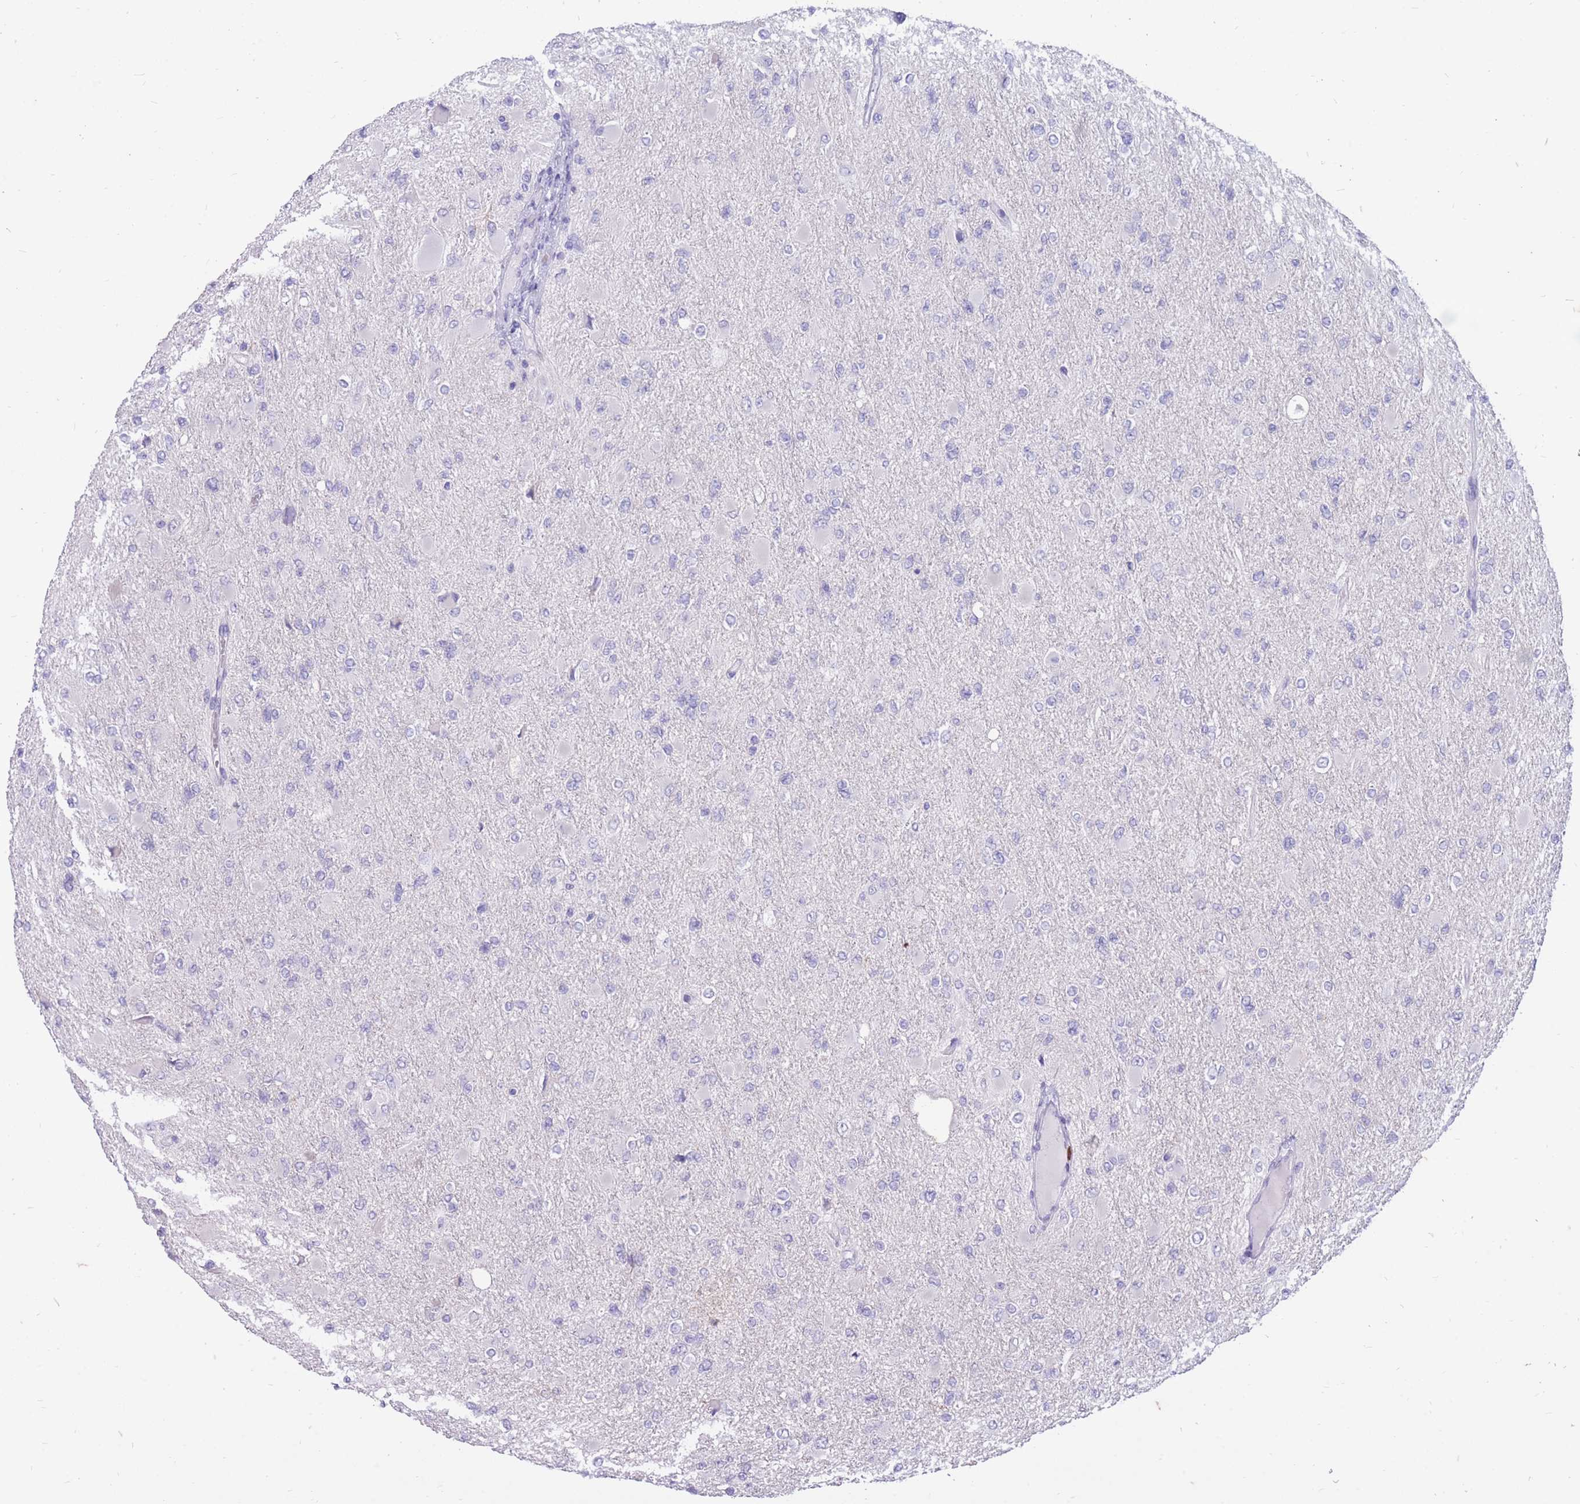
{"staining": {"intensity": "negative", "quantity": "none", "location": "none"}, "tissue": "glioma", "cell_type": "Tumor cells", "image_type": "cancer", "snomed": [{"axis": "morphology", "description": "Glioma, malignant, High grade"}, {"axis": "topography", "description": "Cerebral cortex"}], "caption": "IHC photomicrograph of neoplastic tissue: human malignant glioma (high-grade) stained with DAB (3,3'-diaminobenzidine) reveals no significant protein expression in tumor cells. (DAB IHC, high magnification).", "gene": "ZFP37", "patient": {"sex": "female", "age": 36}}